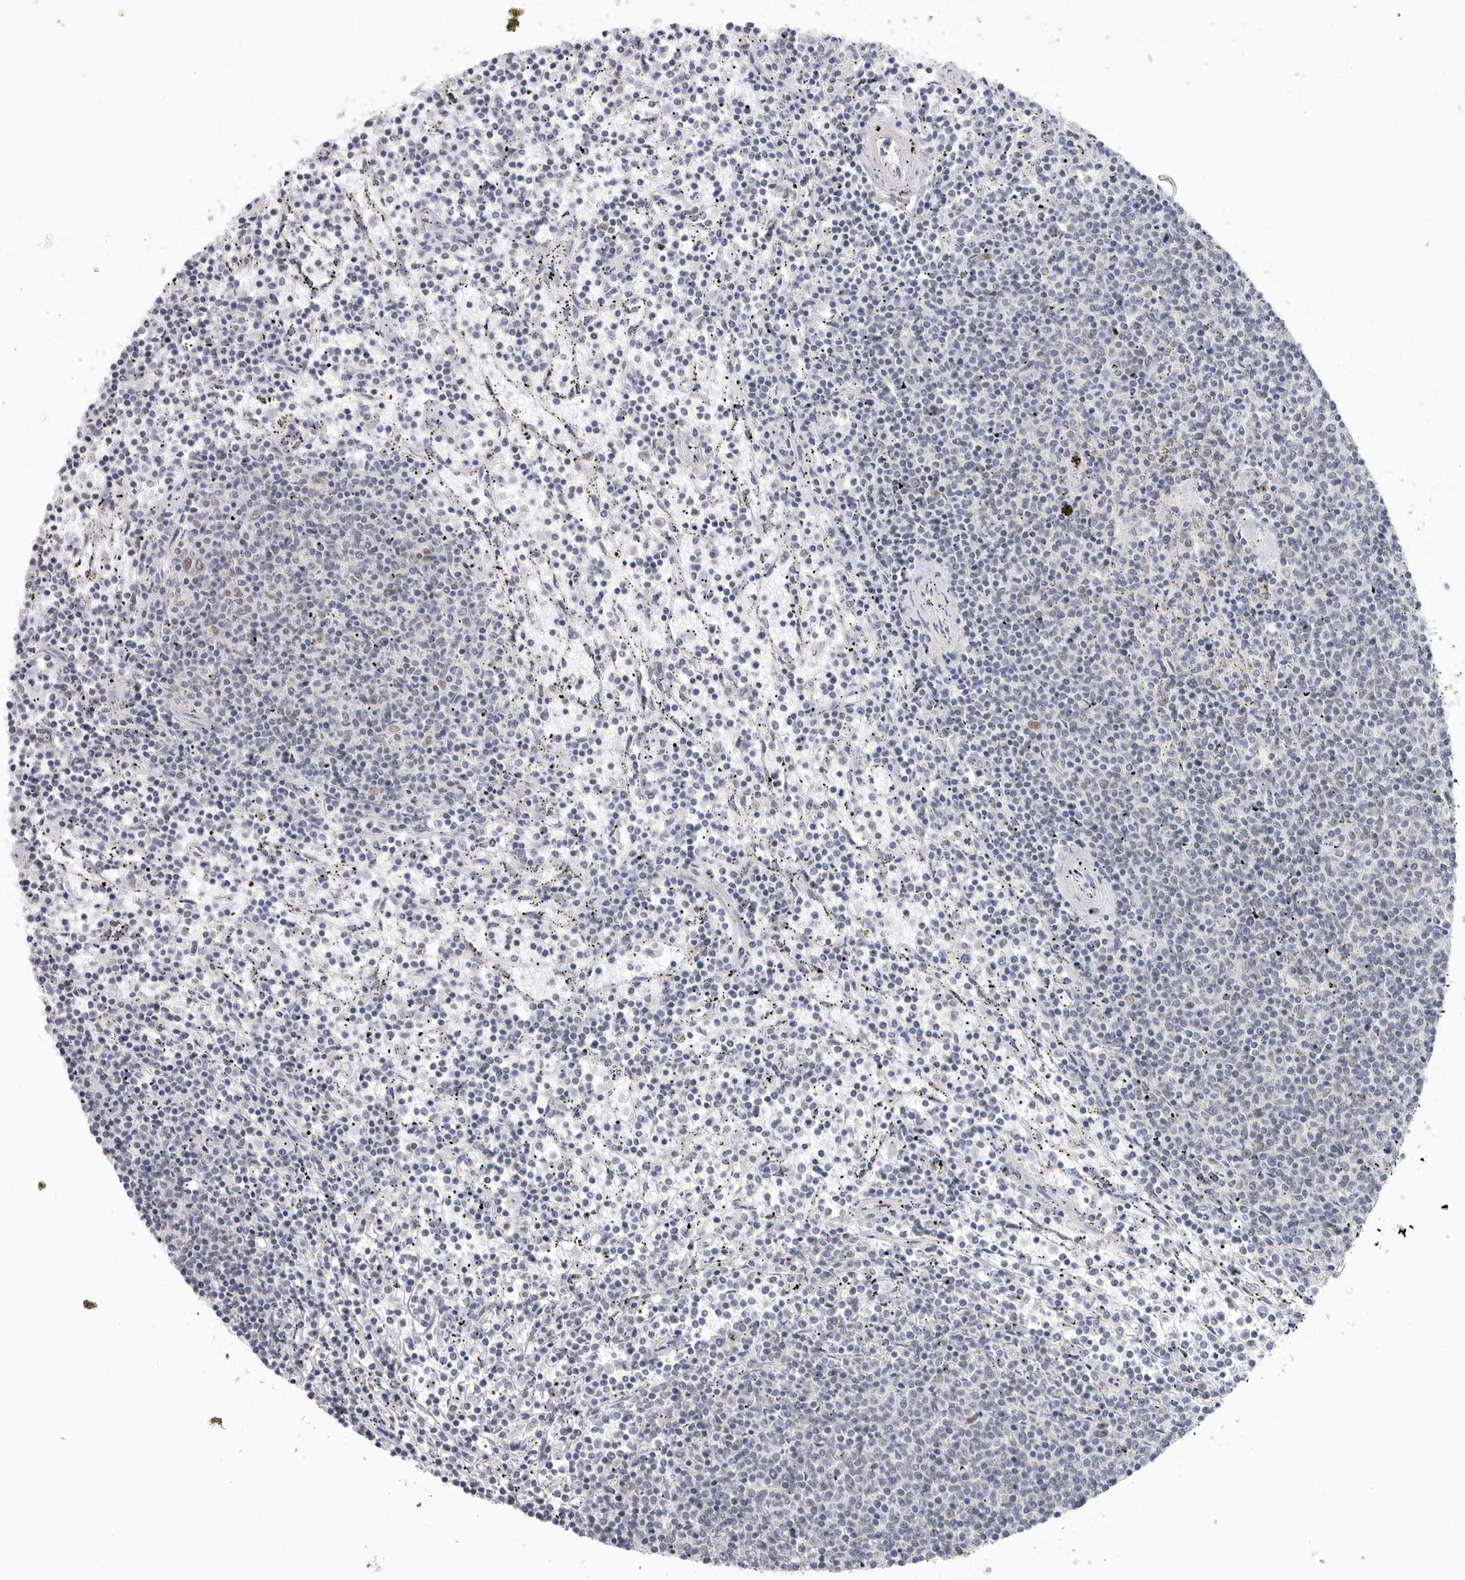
{"staining": {"intensity": "negative", "quantity": "none", "location": "none"}, "tissue": "lymphoma", "cell_type": "Tumor cells", "image_type": "cancer", "snomed": [{"axis": "morphology", "description": "Malignant lymphoma, non-Hodgkin's type, Low grade"}, {"axis": "topography", "description": "Spleen"}], "caption": "Immunohistochemistry (IHC) histopathology image of neoplastic tissue: human low-grade malignant lymphoma, non-Hodgkin's type stained with DAB displays no significant protein expression in tumor cells. (Brightfield microscopy of DAB immunohistochemistry at high magnification).", "gene": "FOXK2", "patient": {"sex": "female", "age": 50}}